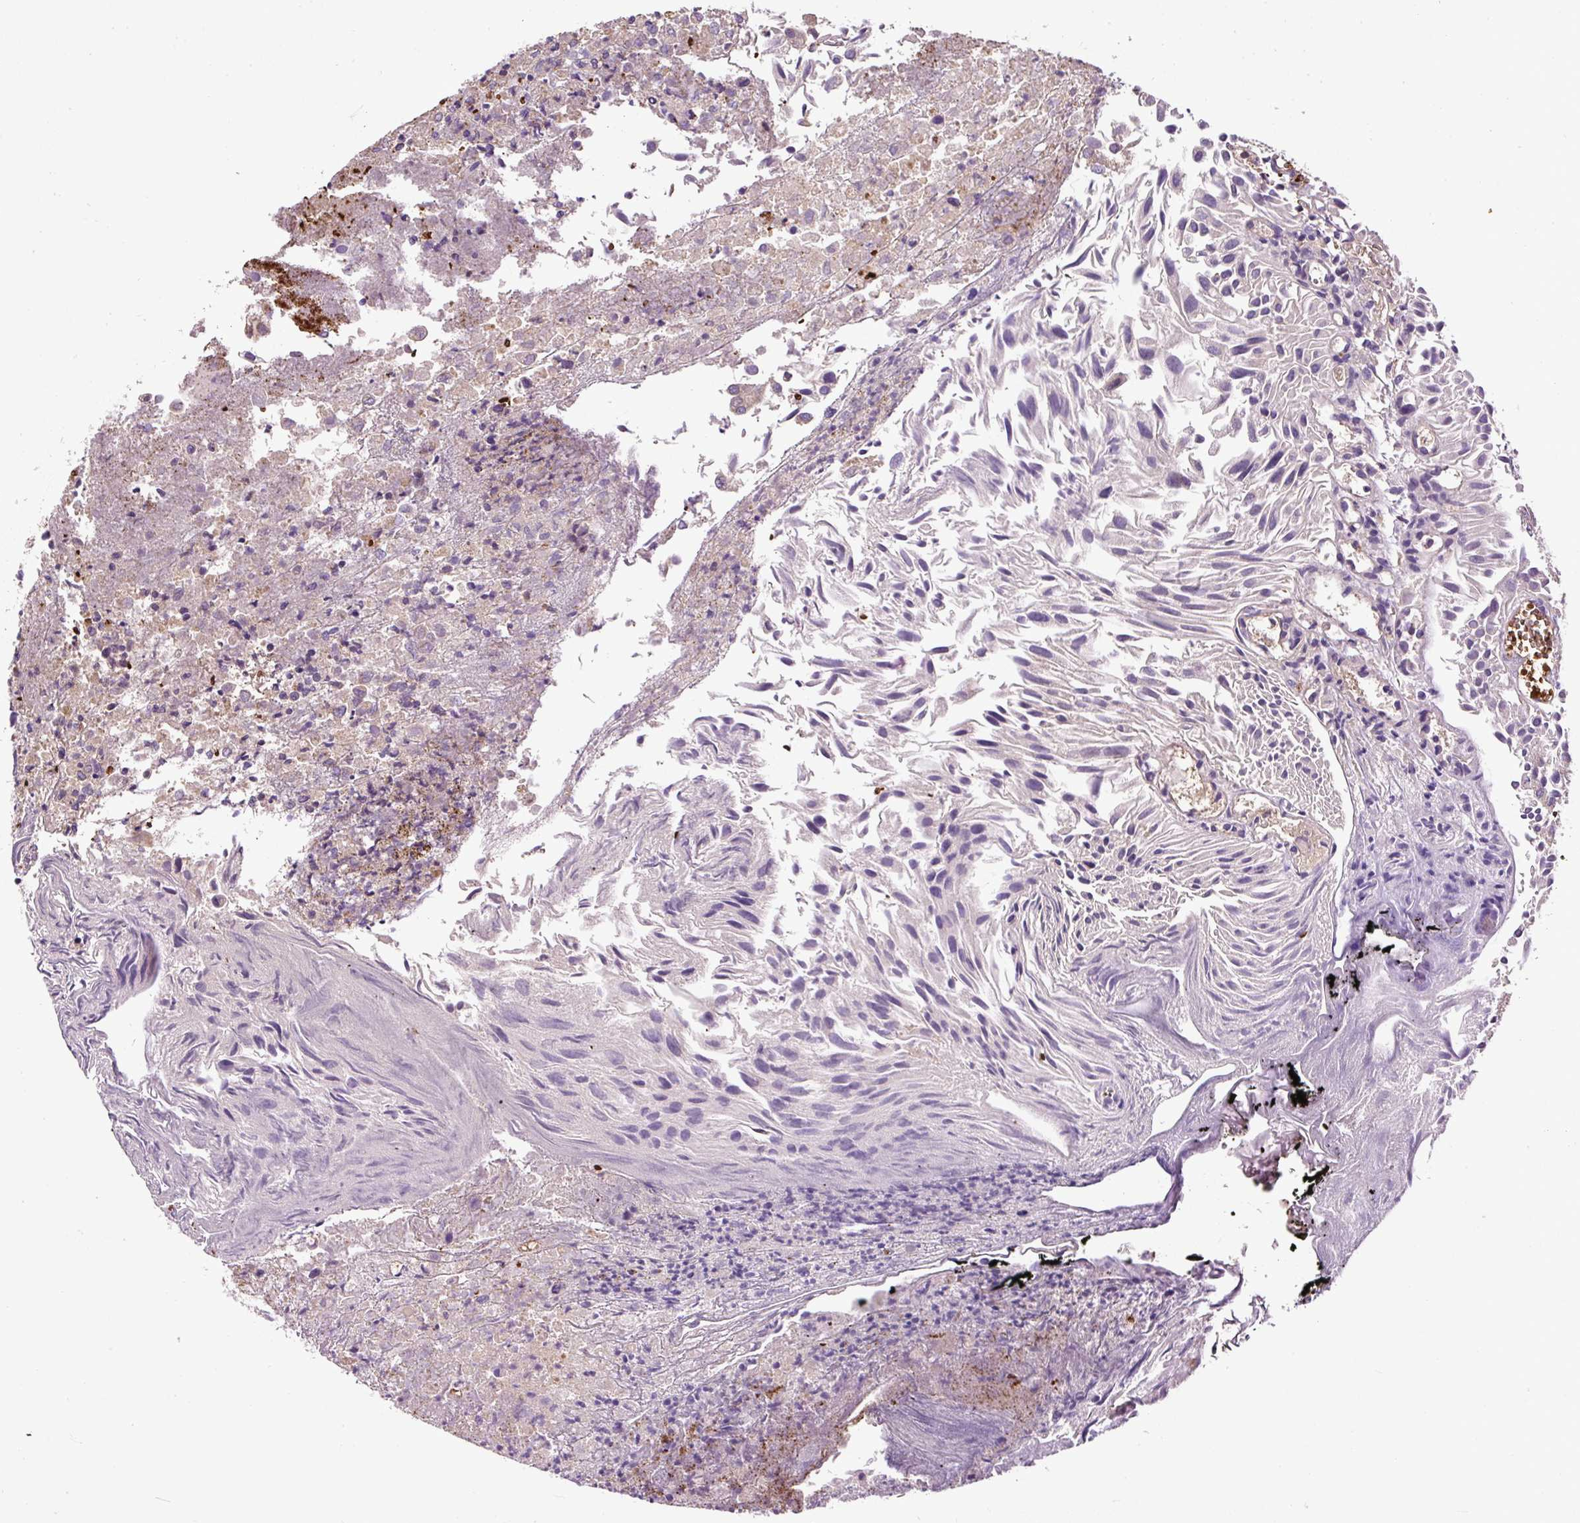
{"staining": {"intensity": "negative", "quantity": "none", "location": "none"}, "tissue": "urothelial cancer", "cell_type": "Tumor cells", "image_type": "cancer", "snomed": [{"axis": "morphology", "description": "Urothelial carcinoma, Low grade"}, {"axis": "topography", "description": "Urinary bladder"}], "caption": "IHC micrograph of urothelial carcinoma (low-grade) stained for a protein (brown), which exhibits no positivity in tumor cells.", "gene": "CXCL13", "patient": {"sex": "female", "age": 89}}